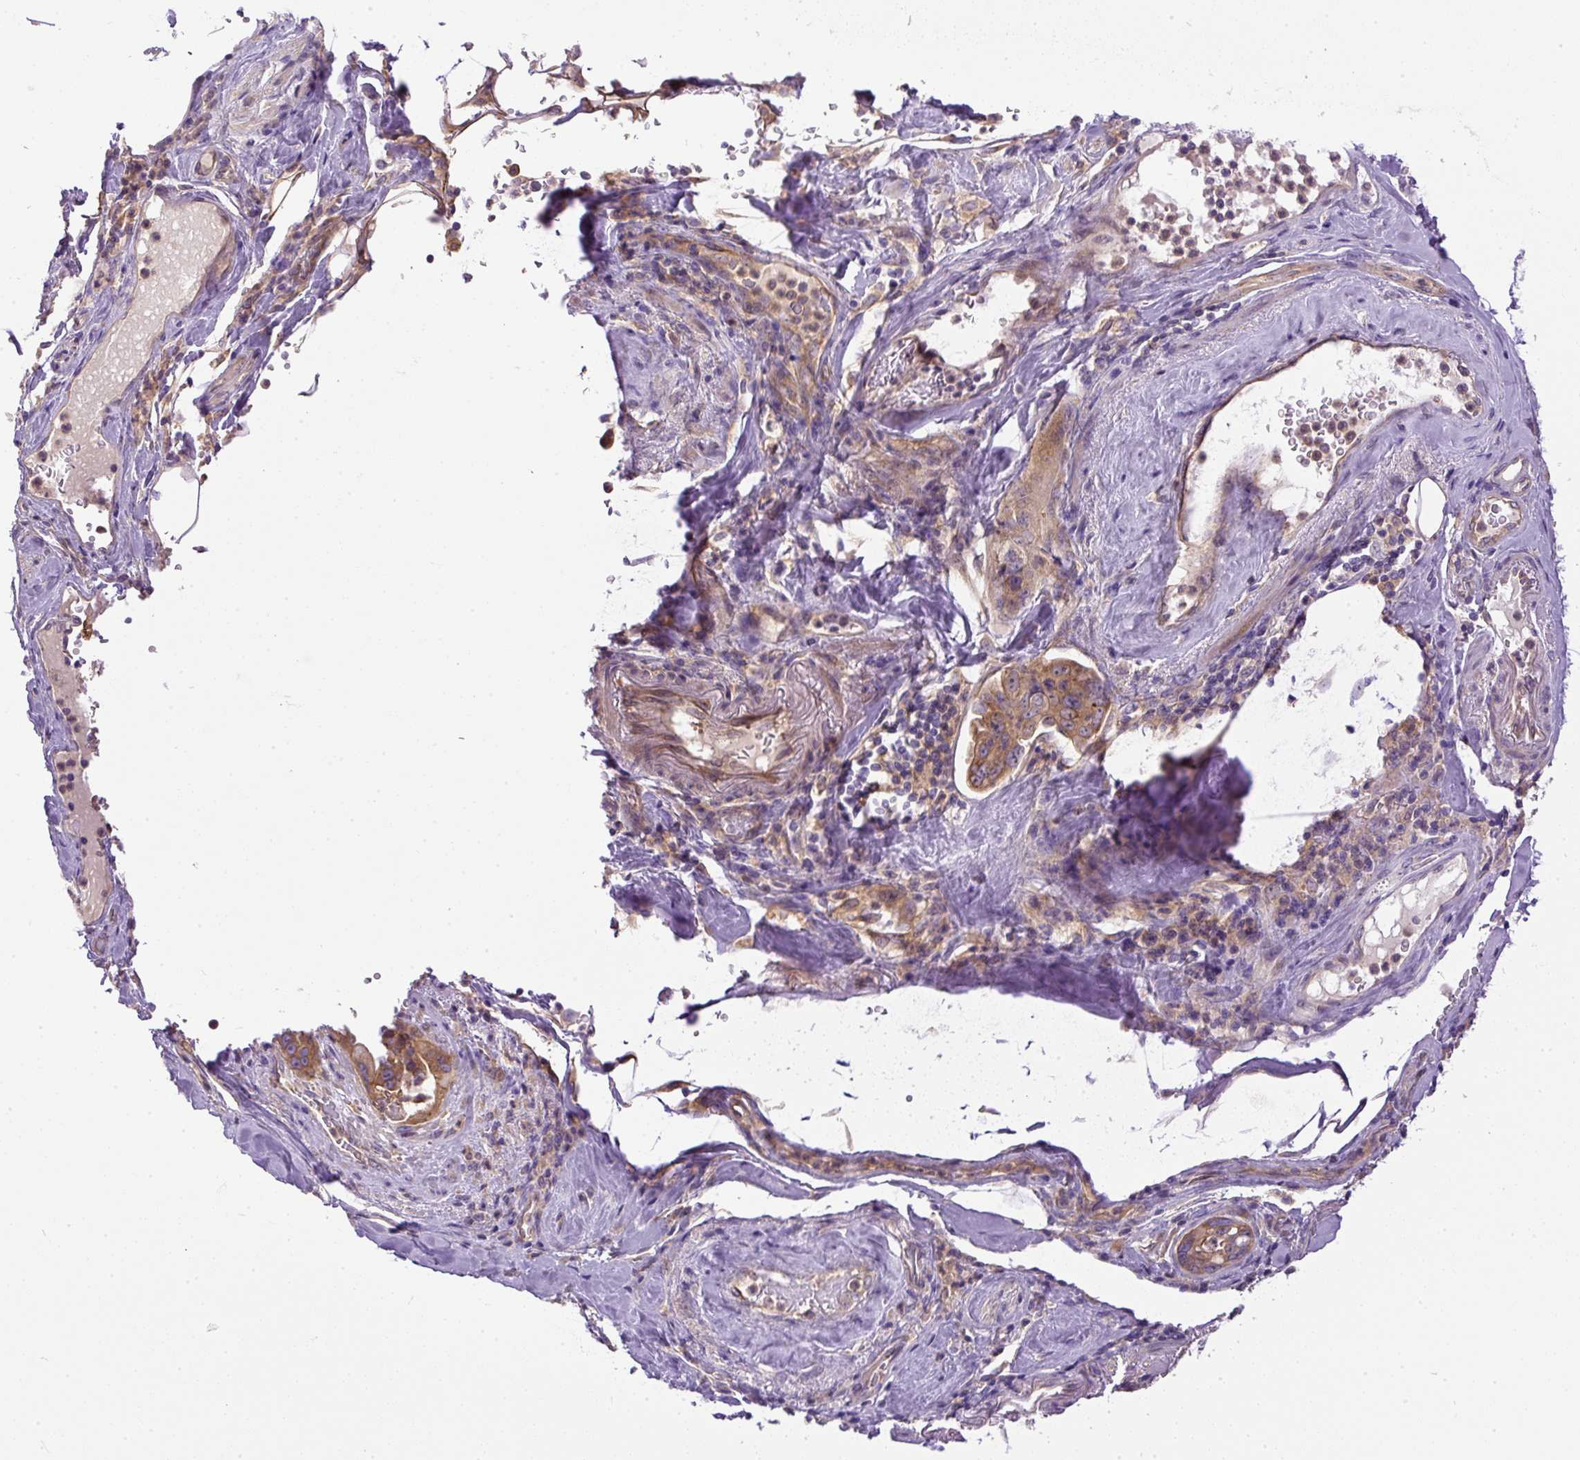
{"staining": {"intensity": "moderate", "quantity": ">75%", "location": "cytoplasmic/membranous"}, "tissue": "pancreatic cancer", "cell_type": "Tumor cells", "image_type": "cancer", "snomed": [{"axis": "morphology", "description": "Adenocarcinoma, NOS"}, {"axis": "topography", "description": "Pancreas"}], "caption": "Pancreatic adenocarcinoma stained with a protein marker reveals moderate staining in tumor cells.", "gene": "DAPK1", "patient": {"sex": "male", "age": 70}}